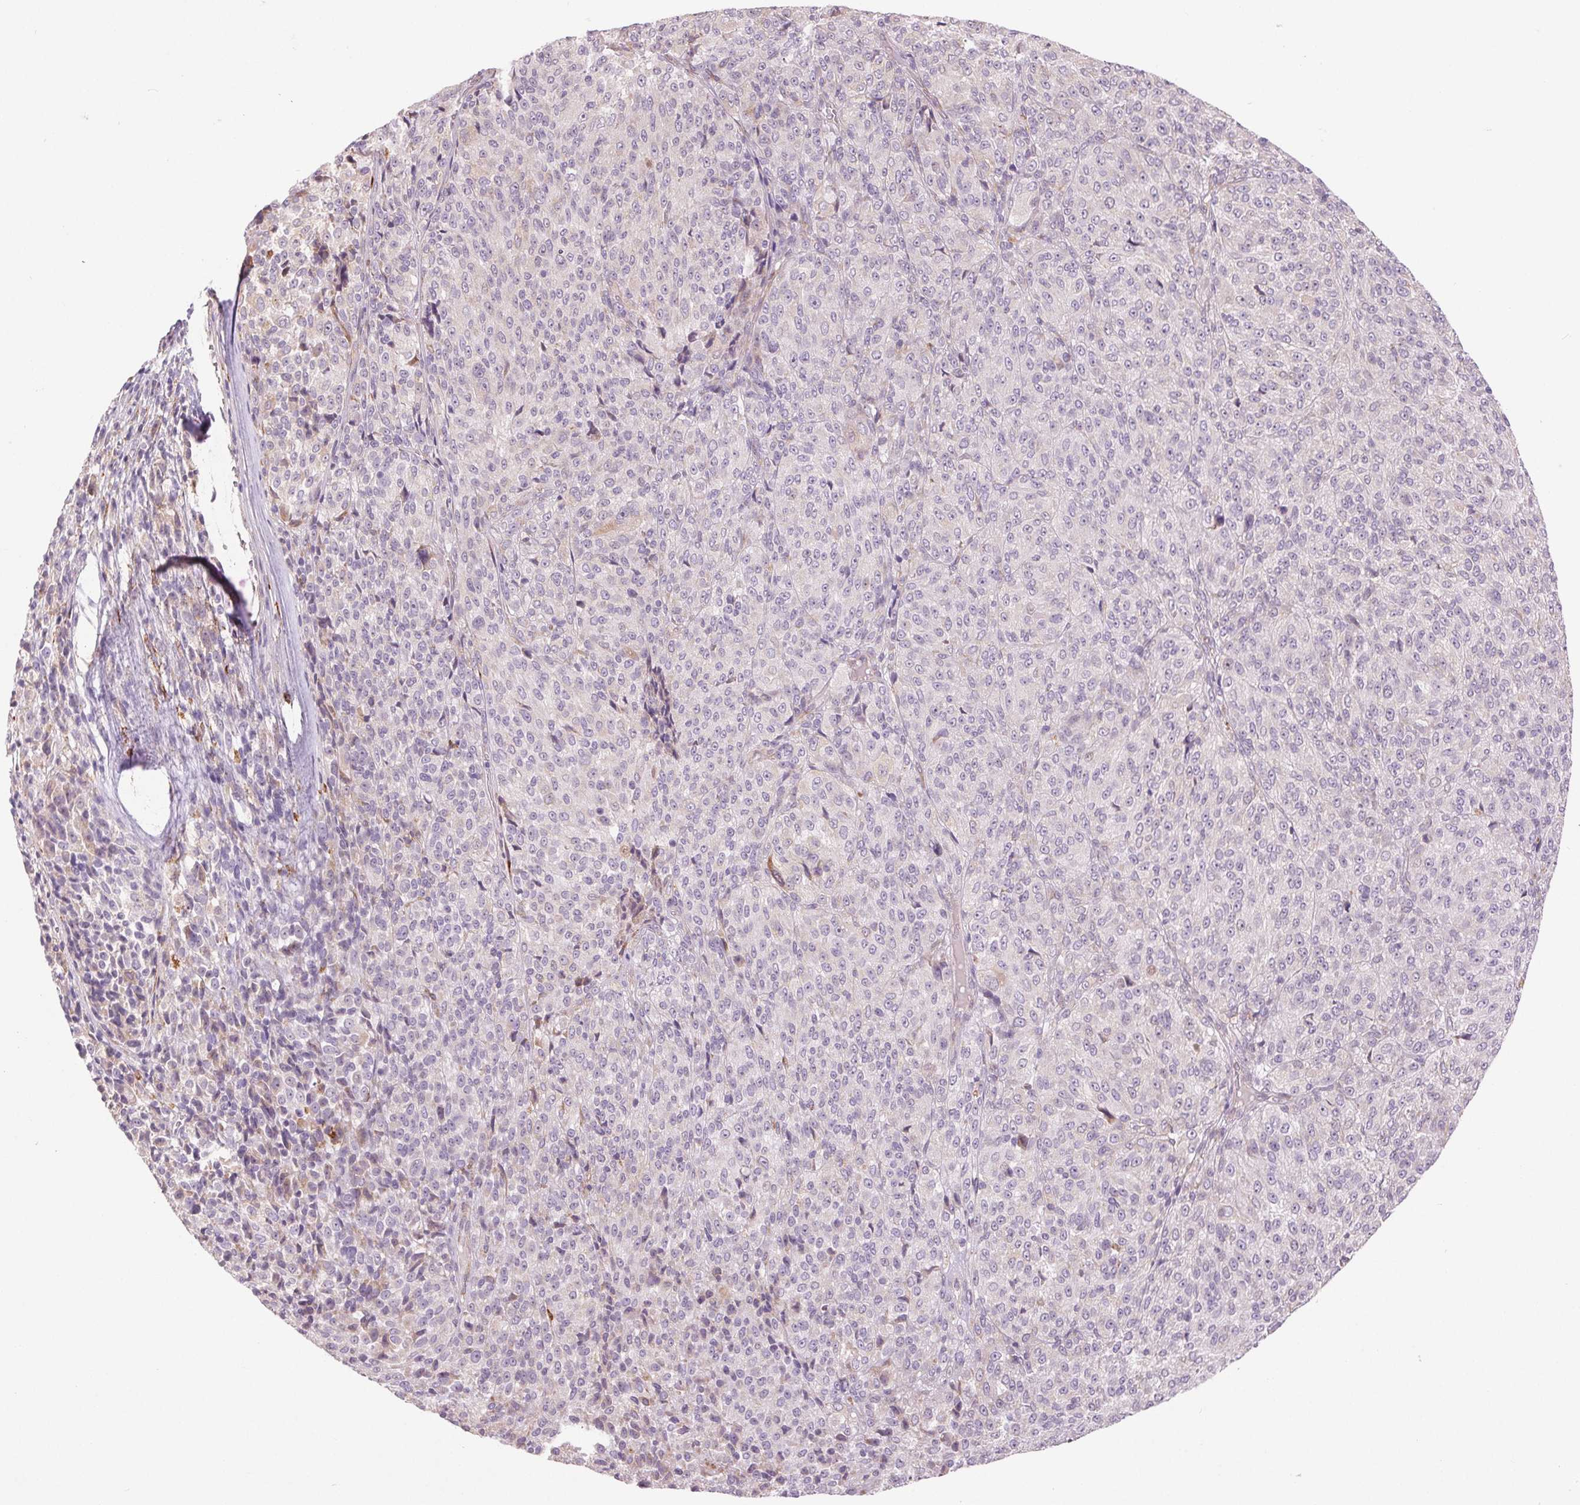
{"staining": {"intensity": "negative", "quantity": "none", "location": "none"}, "tissue": "melanoma", "cell_type": "Tumor cells", "image_type": "cancer", "snomed": [{"axis": "morphology", "description": "Malignant melanoma, Metastatic site"}, {"axis": "topography", "description": "Brain"}], "caption": "Human malignant melanoma (metastatic site) stained for a protein using IHC displays no staining in tumor cells.", "gene": "METTL17", "patient": {"sex": "female", "age": 56}}